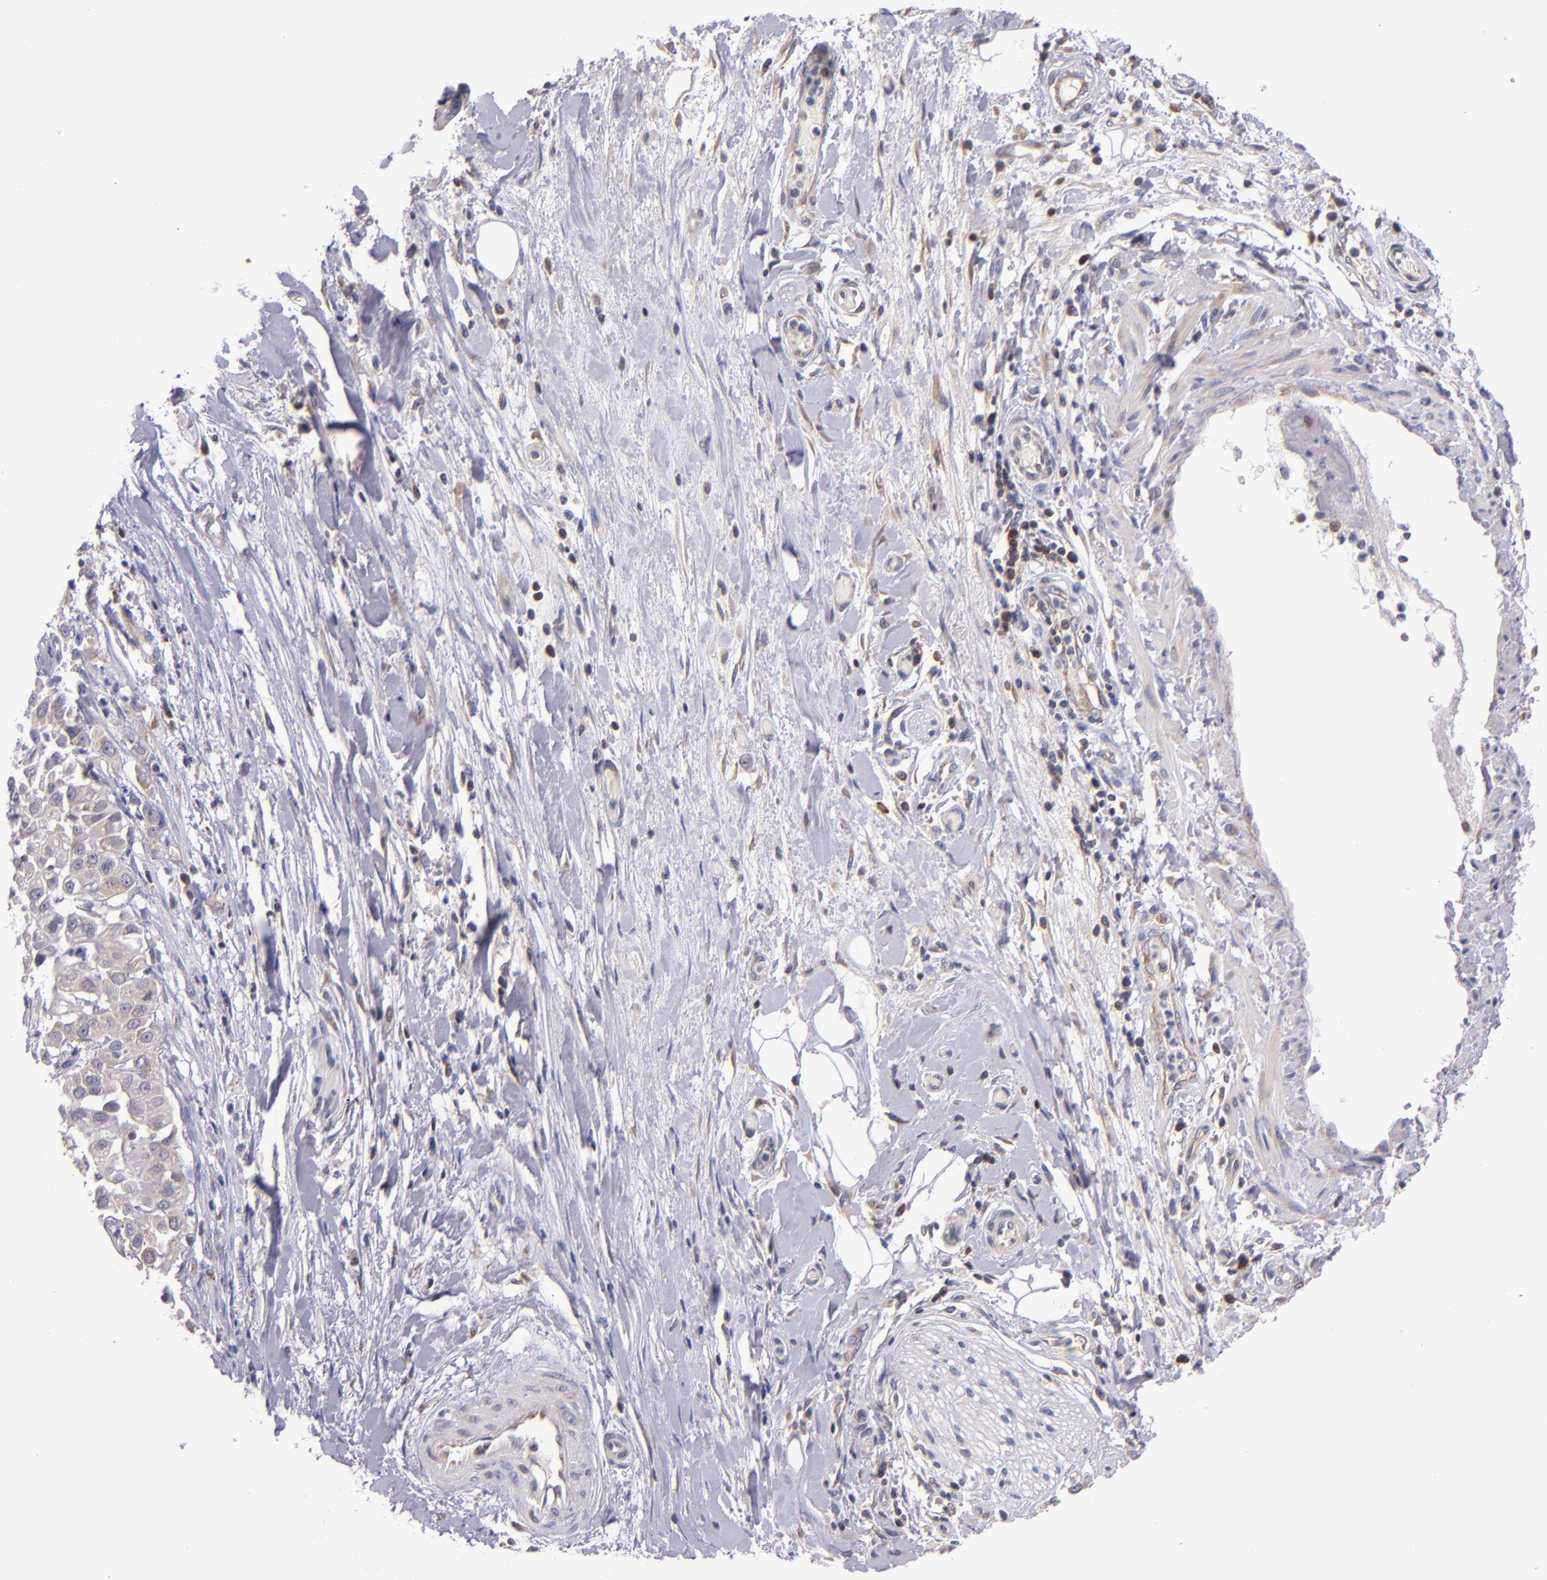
{"staining": {"intensity": "weak", "quantity": "25%-75%", "location": "cytoplasmic/membranous"}, "tissue": "pancreatic cancer", "cell_type": "Tumor cells", "image_type": "cancer", "snomed": [{"axis": "morphology", "description": "Adenocarcinoma, NOS"}, {"axis": "topography", "description": "Pancreas"}], "caption": "Protein staining of pancreatic cancer (adenocarcinoma) tissue shows weak cytoplasmic/membranous positivity in approximately 25%-75% of tumor cells. (Brightfield microscopy of DAB IHC at high magnification).", "gene": "EIF4ENIF1", "patient": {"sex": "female", "age": 52}}